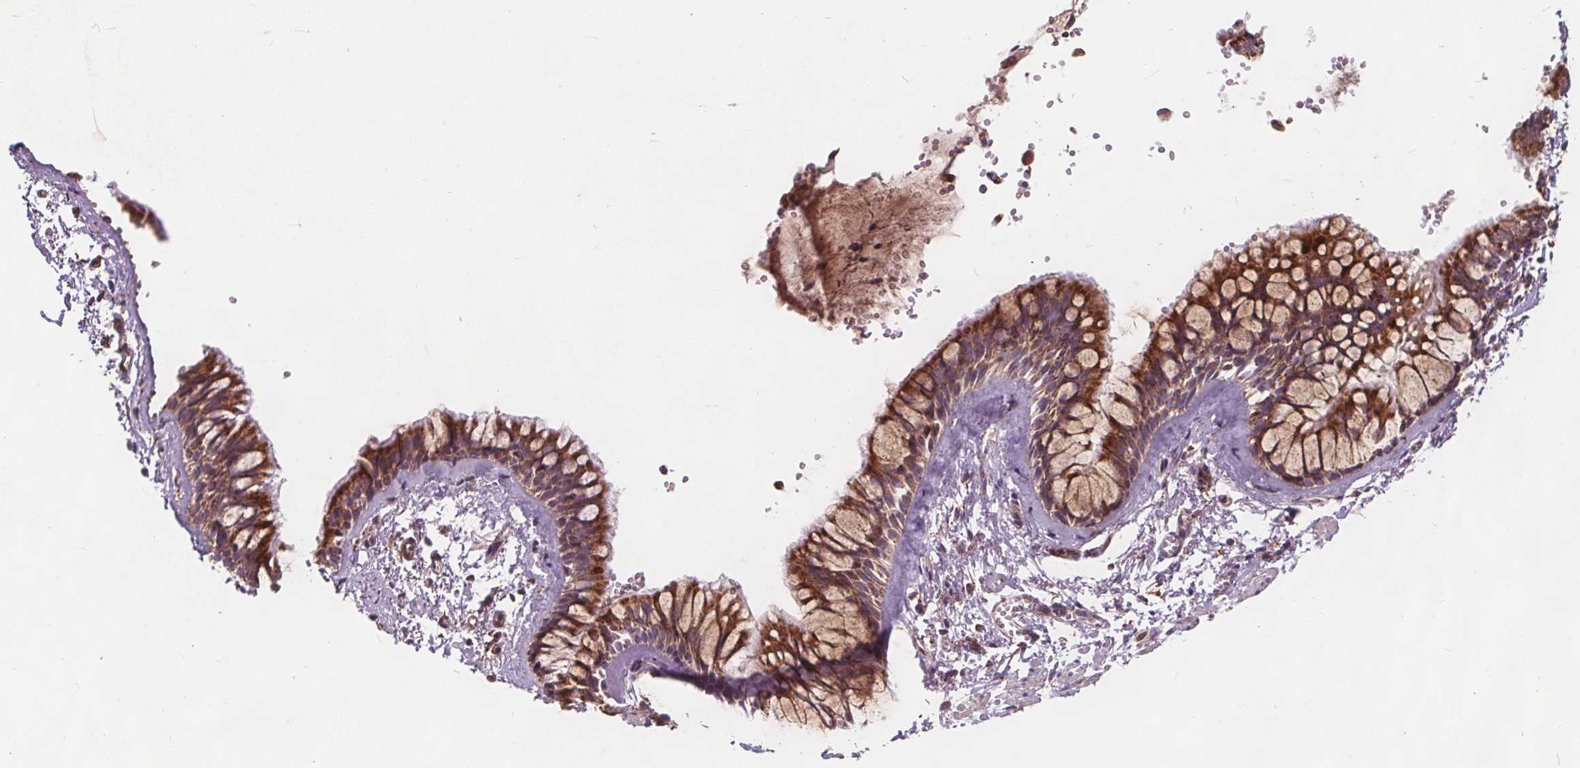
{"staining": {"intensity": "strong", "quantity": ">75%", "location": "cytoplasmic/membranous"}, "tissue": "bronchus", "cell_type": "Respiratory epithelial cells", "image_type": "normal", "snomed": [{"axis": "morphology", "description": "Normal tissue, NOS"}, {"axis": "topography", "description": "Bronchus"}], "caption": "Immunohistochemistry histopathology image of unremarkable bronchus: bronchus stained using immunohistochemistry displays high levels of strong protein expression localized specifically in the cytoplasmic/membranous of respiratory epithelial cells, appearing as a cytoplasmic/membranous brown color.", "gene": "PLSCR3", "patient": {"sex": "female", "age": 59}}